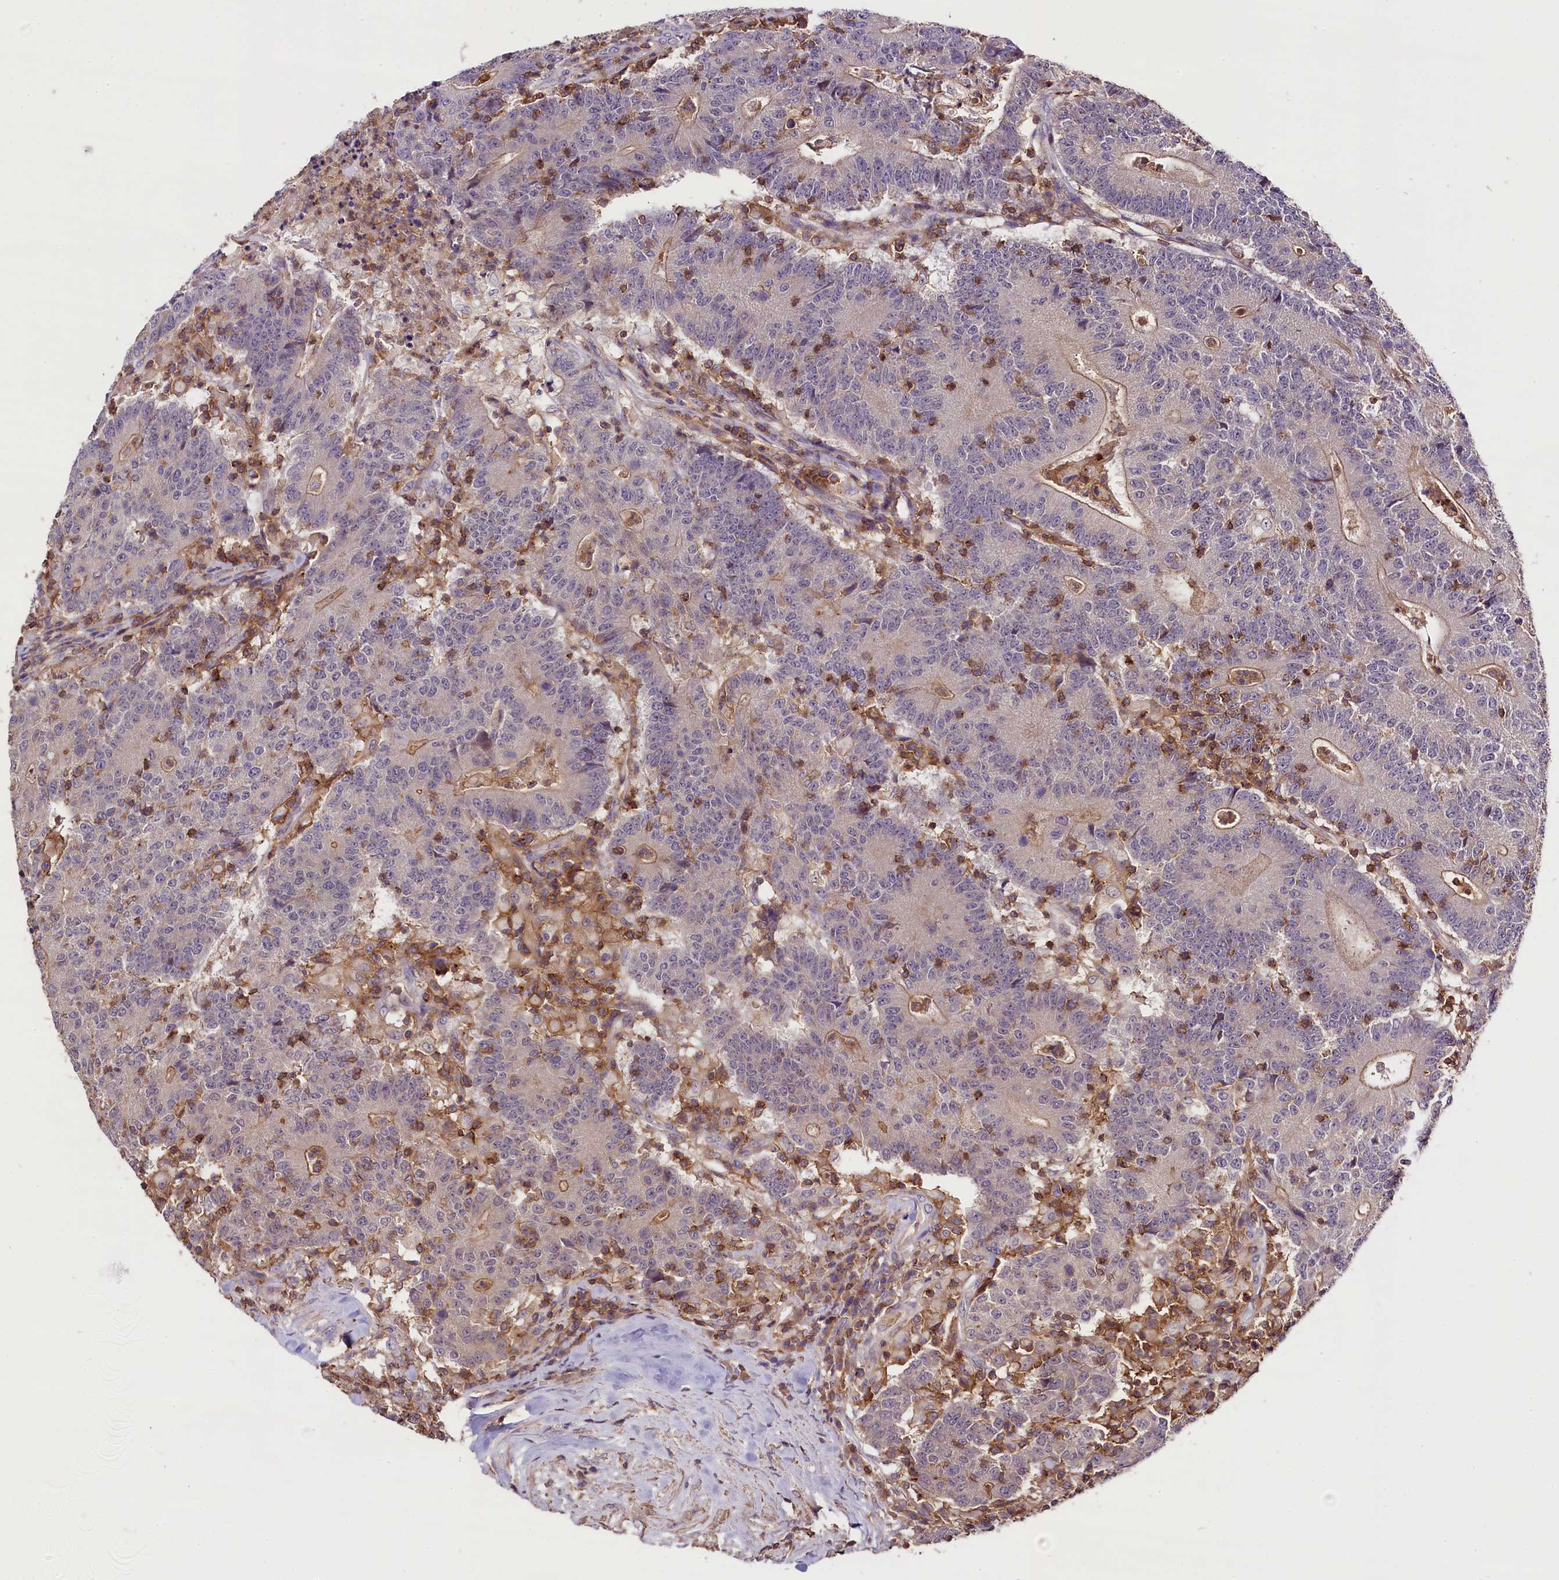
{"staining": {"intensity": "moderate", "quantity": "<25%", "location": "cytoplasmic/membranous"}, "tissue": "colorectal cancer", "cell_type": "Tumor cells", "image_type": "cancer", "snomed": [{"axis": "morphology", "description": "Adenocarcinoma, NOS"}, {"axis": "topography", "description": "Colon"}], "caption": "Protein analysis of adenocarcinoma (colorectal) tissue demonstrates moderate cytoplasmic/membranous positivity in about <25% of tumor cells.", "gene": "SKIDA1", "patient": {"sex": "female", "age": 75}}